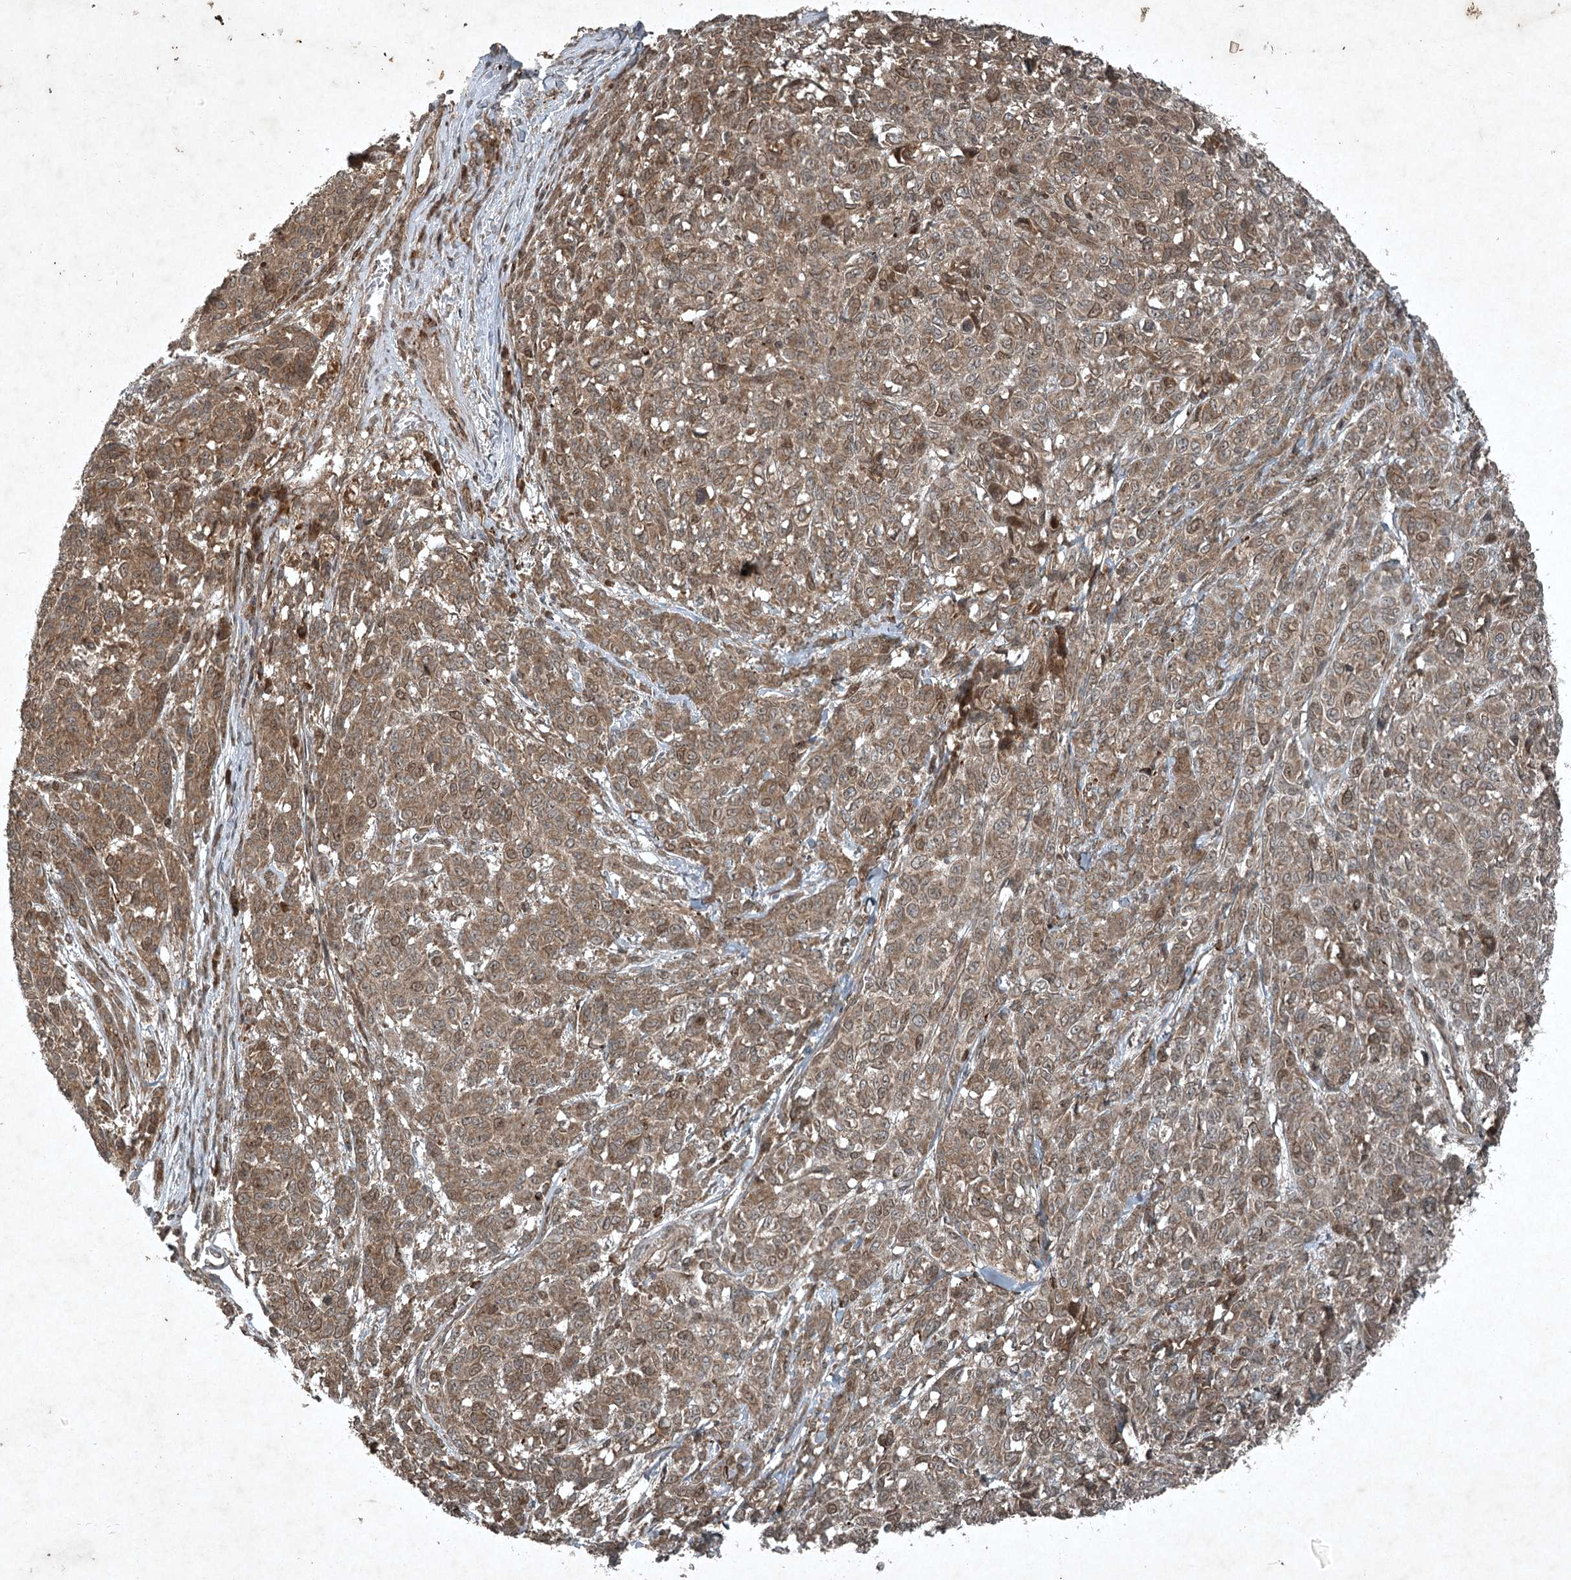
{"staining": {"intensity": "moderate", "quantity": ">75%", "location": "cytoplasmic/membranous,nuclear"}, "tissue": "melanoma", "cell_type": "Tumor cells", "image_type": "cancer", "snomed": [{"axis": "morphology", "description": "Malignant melanoma, NOS"}, {"axis": "topography", "description": "Skin"}], "caption": "IHC of human melanoma exhibits medium levels of moderate cytoplasmic/membranous and nuclear staining in about >75% of tumor cells. Immunohistochemistry stains the protein of interest in brown and the nuclei are stained blue.", "gene": "UNC93A", "patient": {"sex": "male", "age": 49}}